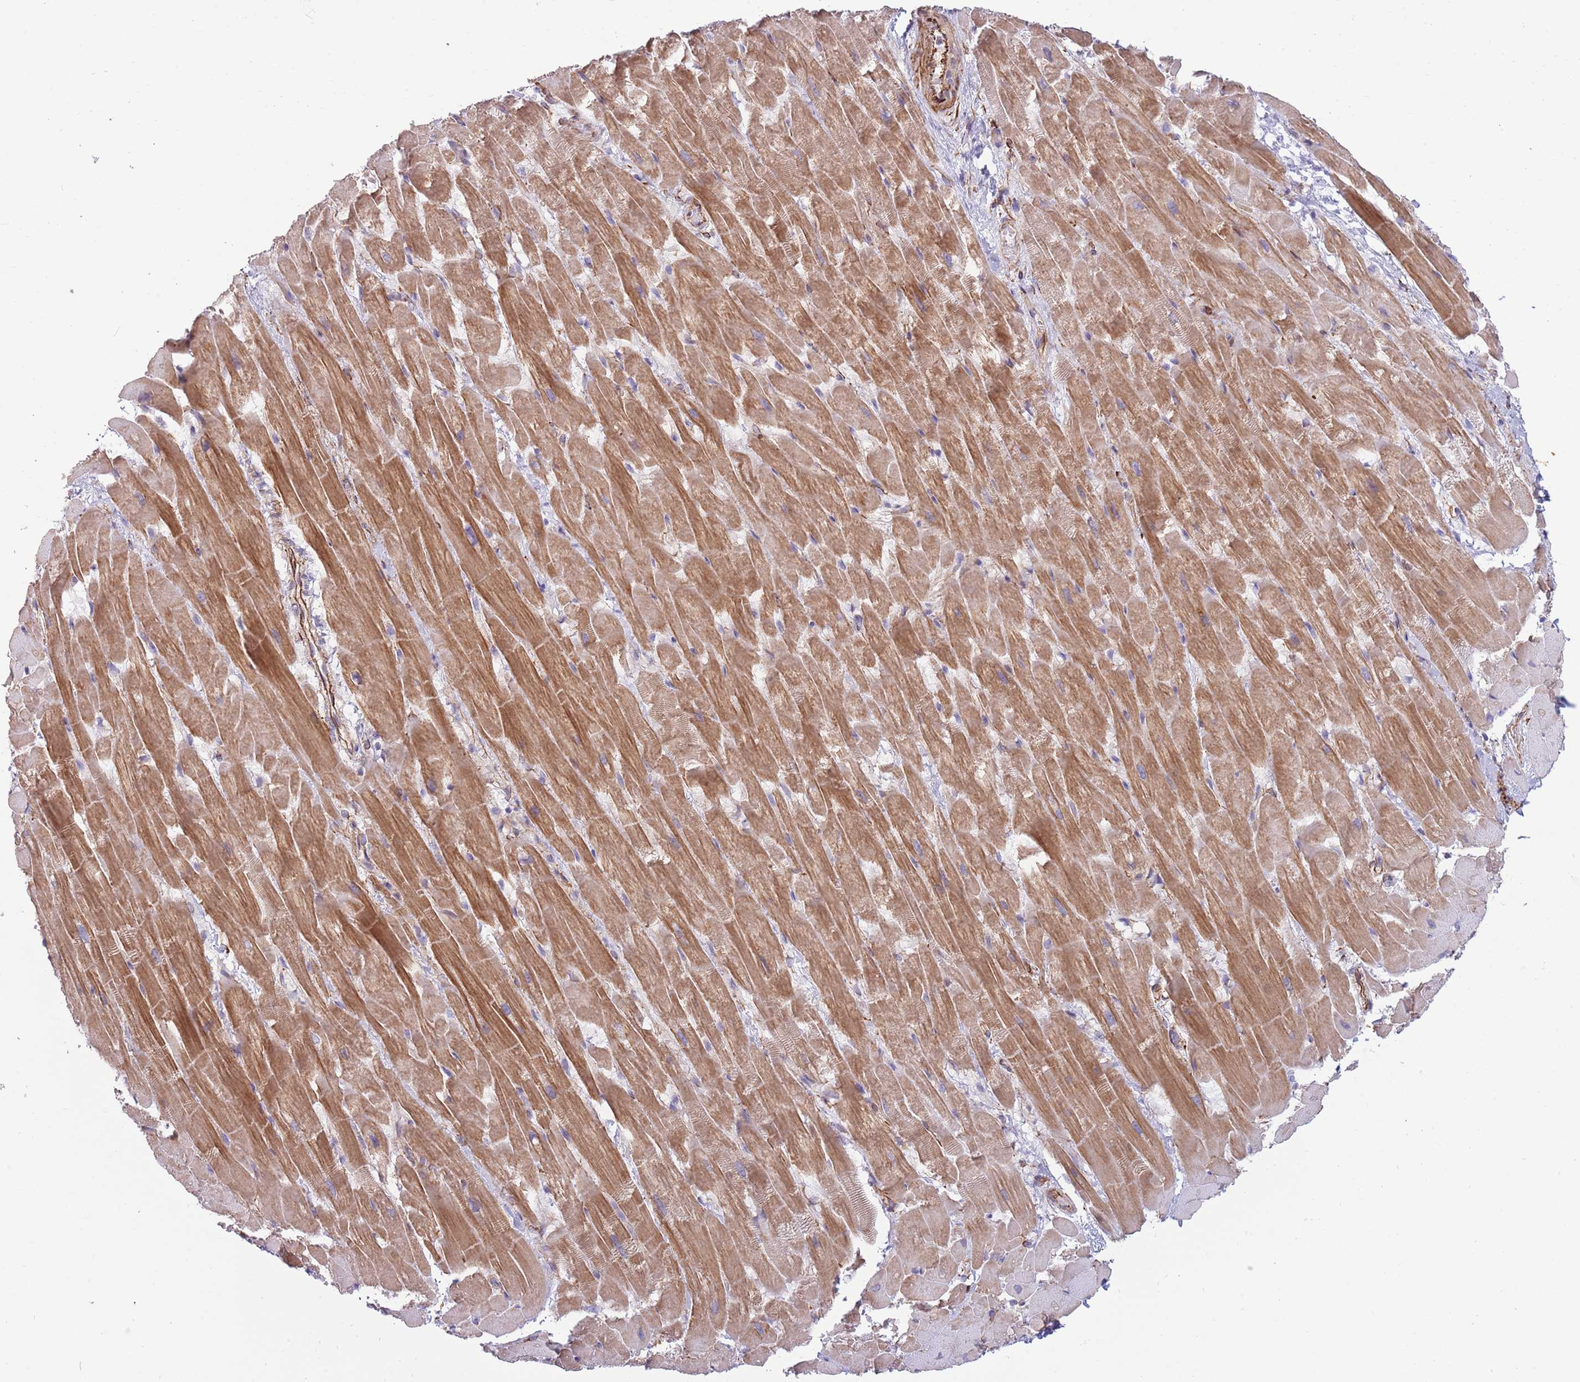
{"staining": {"intensity": "moderate", "quantity": ">75%", "location": "cytoplasmic/membranous"}, "tissue": "heart muscle", "cell_type": "Cardiomyocytes", "image_type": "normal", "snomed": [{"axis": "morphology", "description": "Normal tissue, NOS"}, {"axis": "topography", "description": "Heart"}], "caption": "A high-resolution micrograph shows immunohistochemistry staining of normal heart muscle, which shows moderate cytoplasmic/membranous staining in about >75% of cardiomyocytes. (brown staining indicates protein expression, while blue staining denotes nuclei).", "gene": "MOGAT1", "patient": {"sex": "male", "age": 37}}